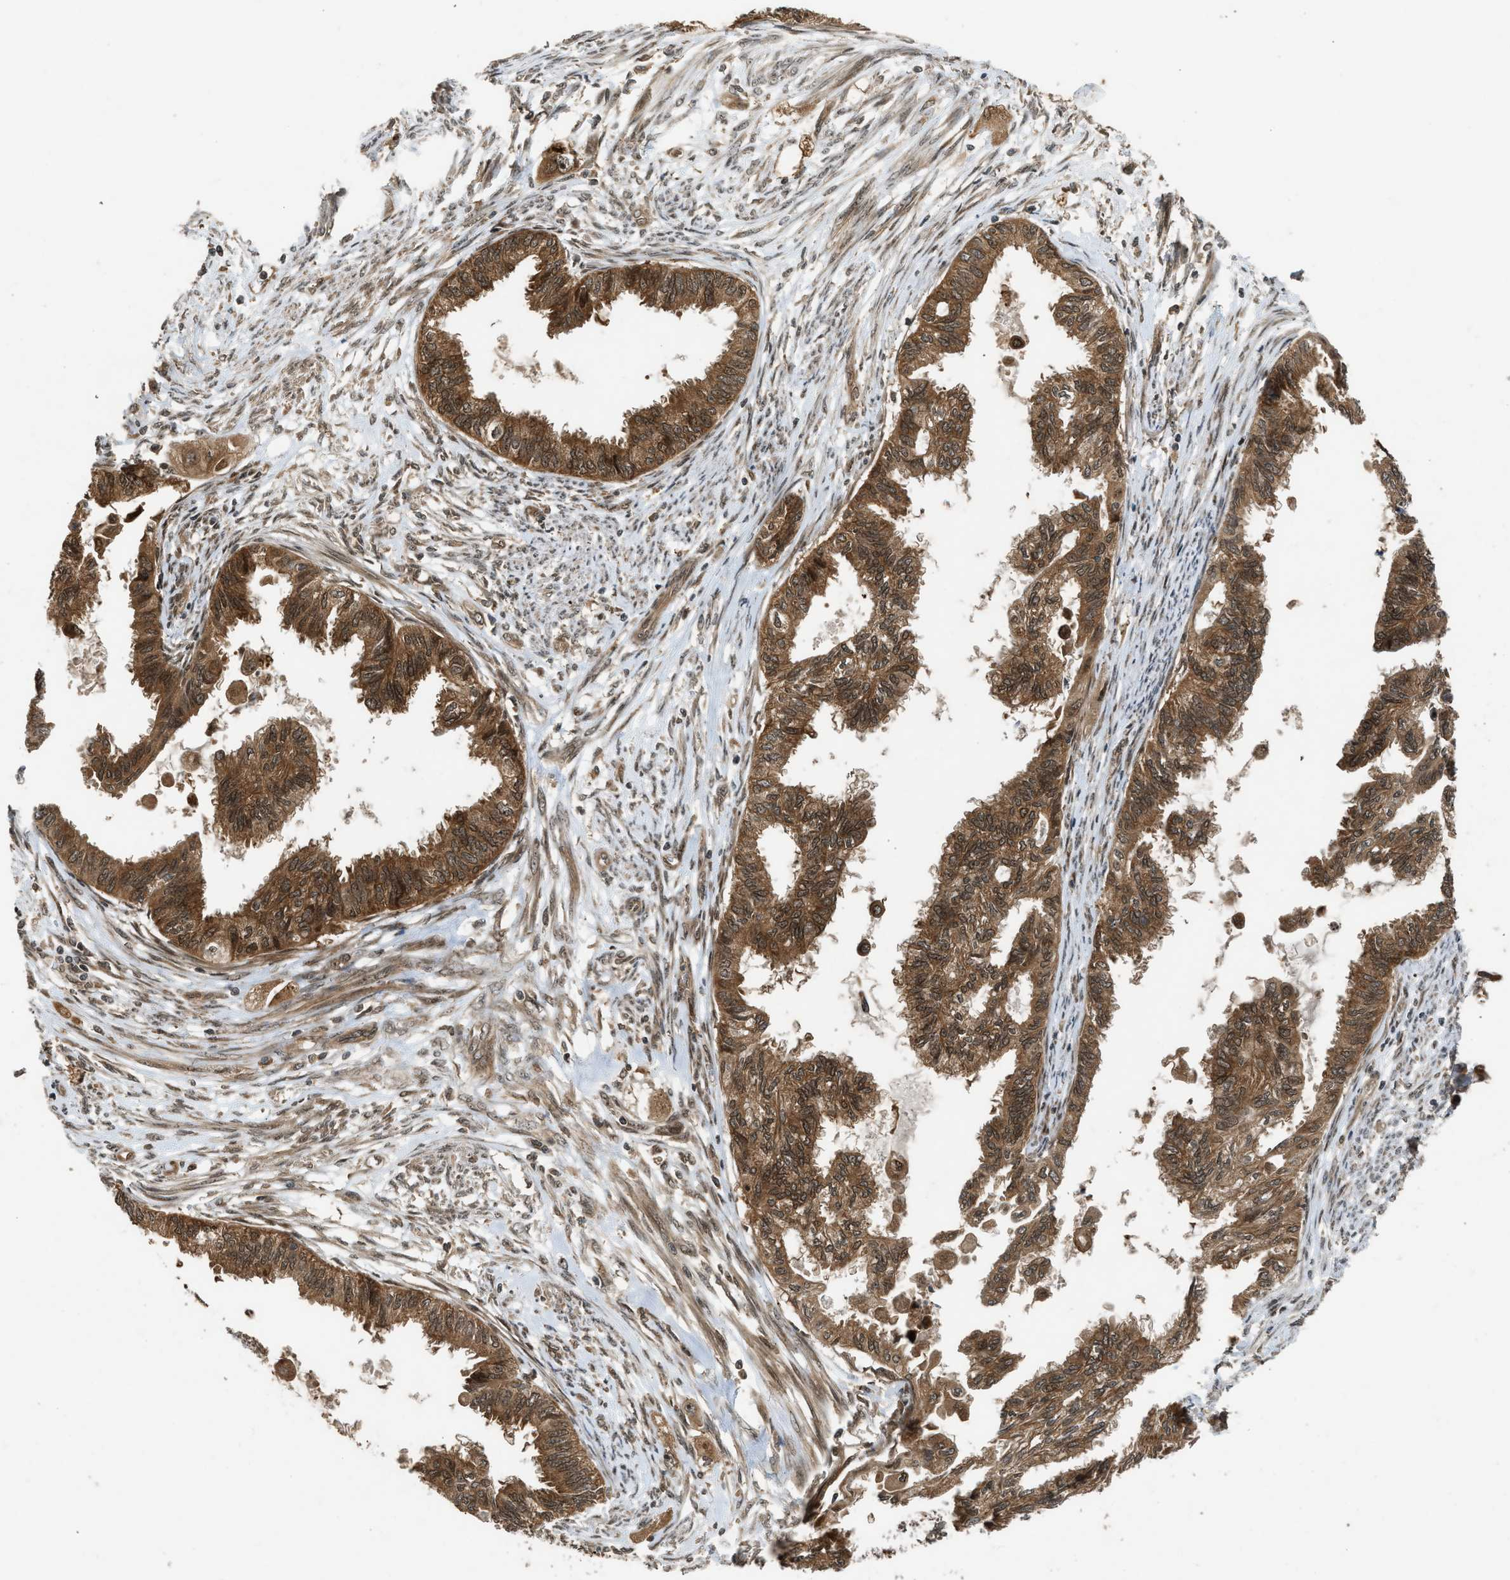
{"staining": {"intensity": "strong", "quantity": ">75%", "location": "cytoplasmic/membranous"}, "tissue": "cervical cancer", "cell_type": "Tumor cells", "image_type": "cancer", "snomed": [{"axis": "morphology", "description": "Normal tissue, NOS"}, {"axis": "morphology", "description": "Adenocarcinoma, NOS"}, {"axis": "topography", "description": "Cervix"}, {"axis": "topography", "description": "Endometrium"}], "caption": "A high amount of strong cytoplasmic/membranous expression is appreciated in approximately >75% of tumor cells in cervical adenocarcinoma tissue.", "gene": "TXNL1", "patient": {"sex": "female", "age": 86}}